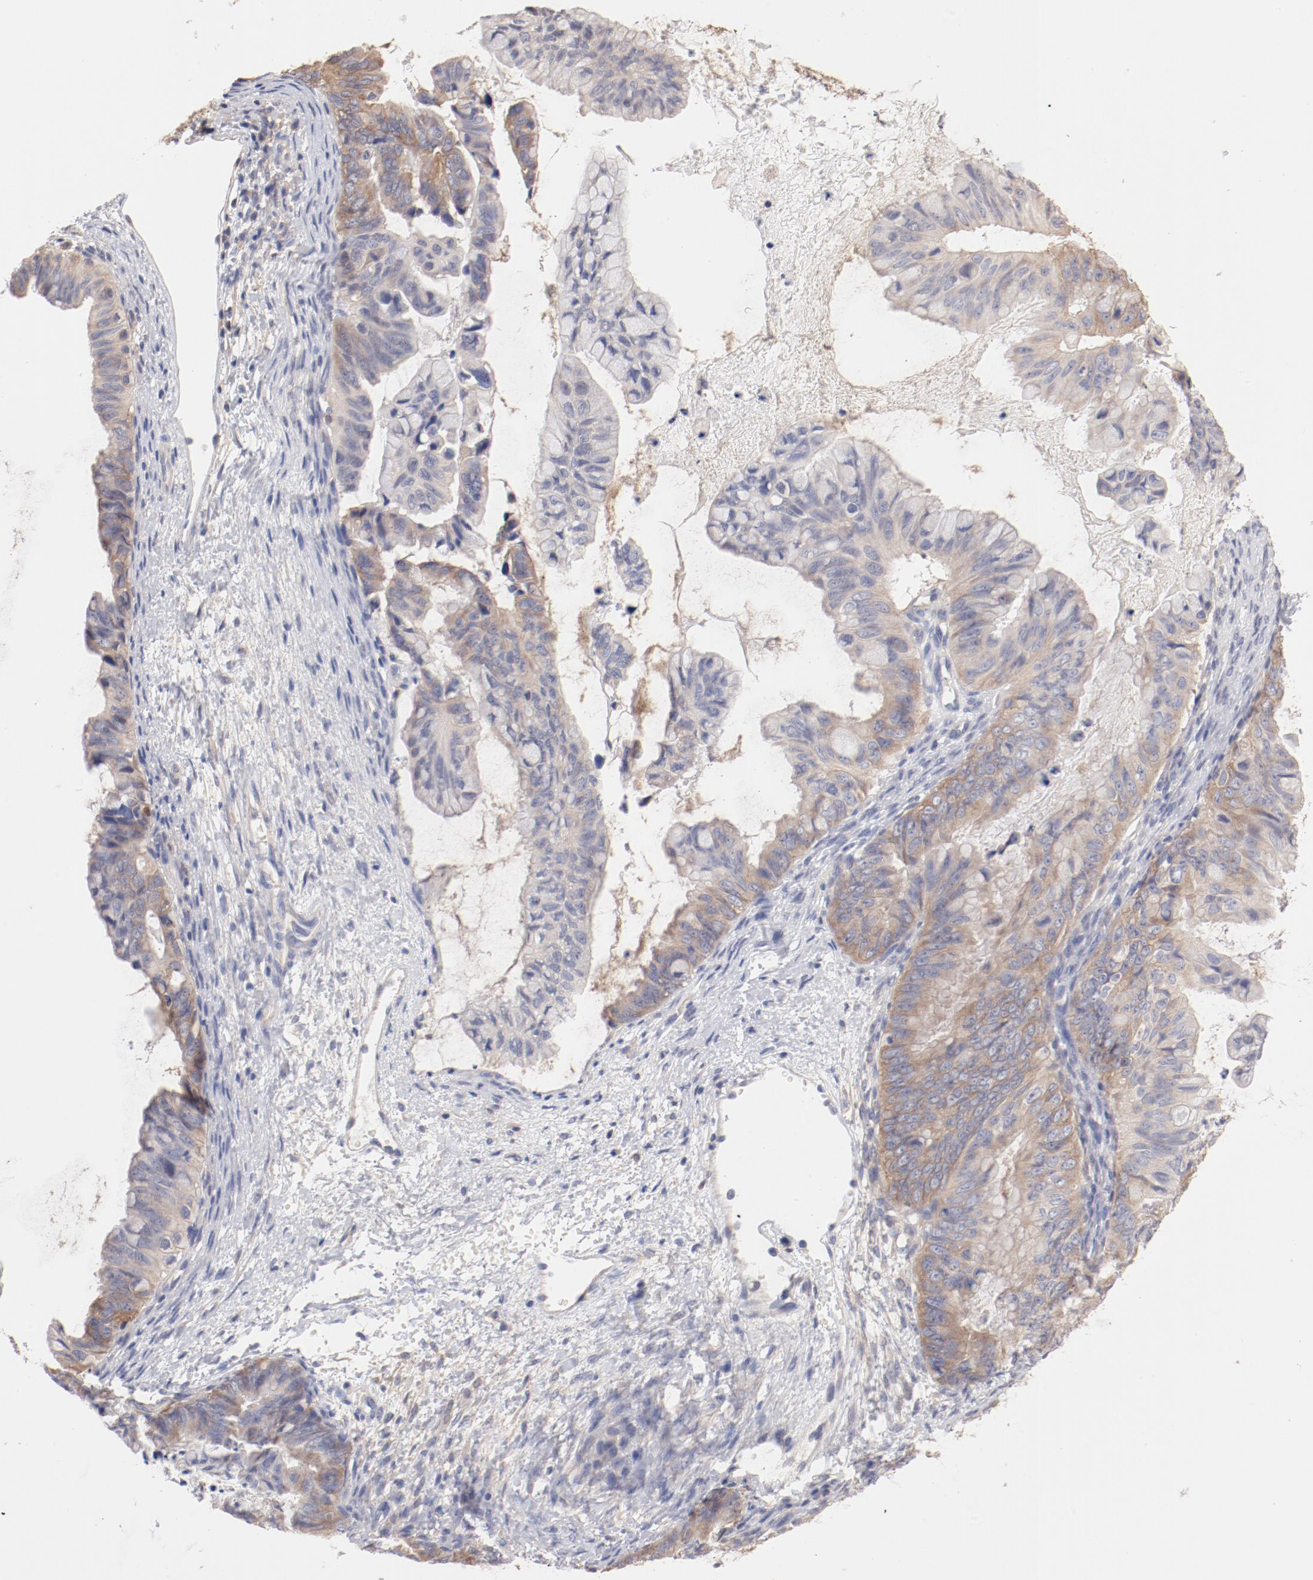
{"staining": {"intensity": "moderate", "quantity": ">75%", "location": "cytoplasmic/membranous"}, "tissue": "ovarian cancer", "cell_type": "Tumor cells", "image_type": "cancer", "snomed": [{"axis": "morphology", "description": "Cystadenocarcinoma, mucinous, NOS"}, {"axis": "topography", "description": "Ovary"}], "caption": "Immunohistochemical staining of human ovarian mucinous cystadenocarcinoma demonstrates moderate cytoplasmic/membranous protein expression in approximately >75% of tumor cells.", "gene": "SETD3", "patient": {"sex": "female", "age": 36}}